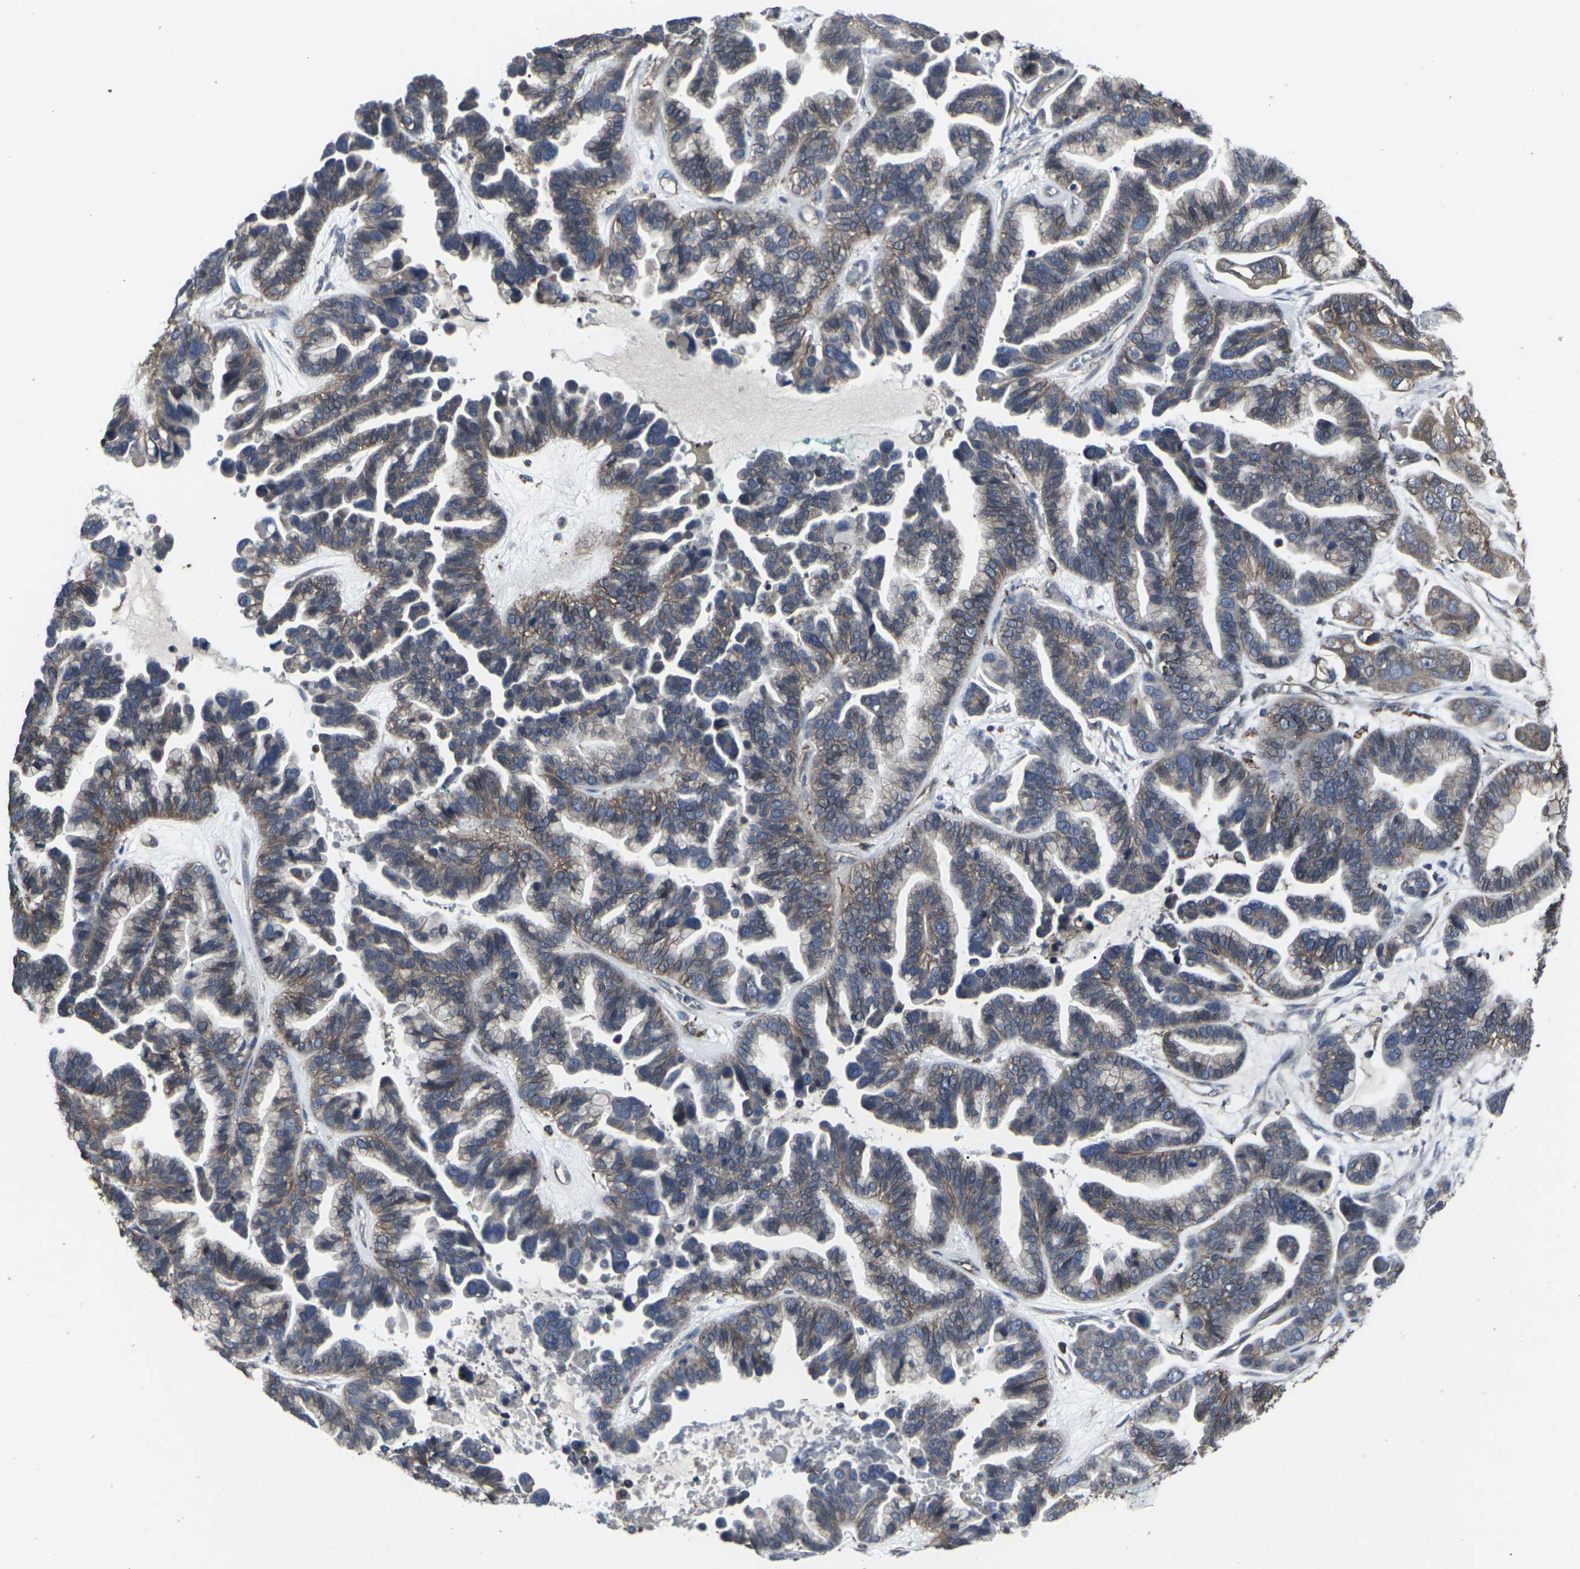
{"staining": {"intensity": "moderate", "quantity": ">75%", "location": "cytoplasmic/membranous"}, "tissue": "ovarian cancer", "cell_type": "Tumor cells", "image_type": "cancer", "snomed": [{"axis": "morphology", "description": "Cystadenocarcinoma, serous, NOS"}, {"axis": "topography", "description": "Ovary"}], "caption": "DAB immunohistochemical staining of human serous cystadenocarcinoma (ovarian) exhibits moderate cytoplasmic/membranous protein expression in about >75% of tumor cells.", "gene": "MAPKAPK2", "patient": {"sex": "female", "age": 56}}